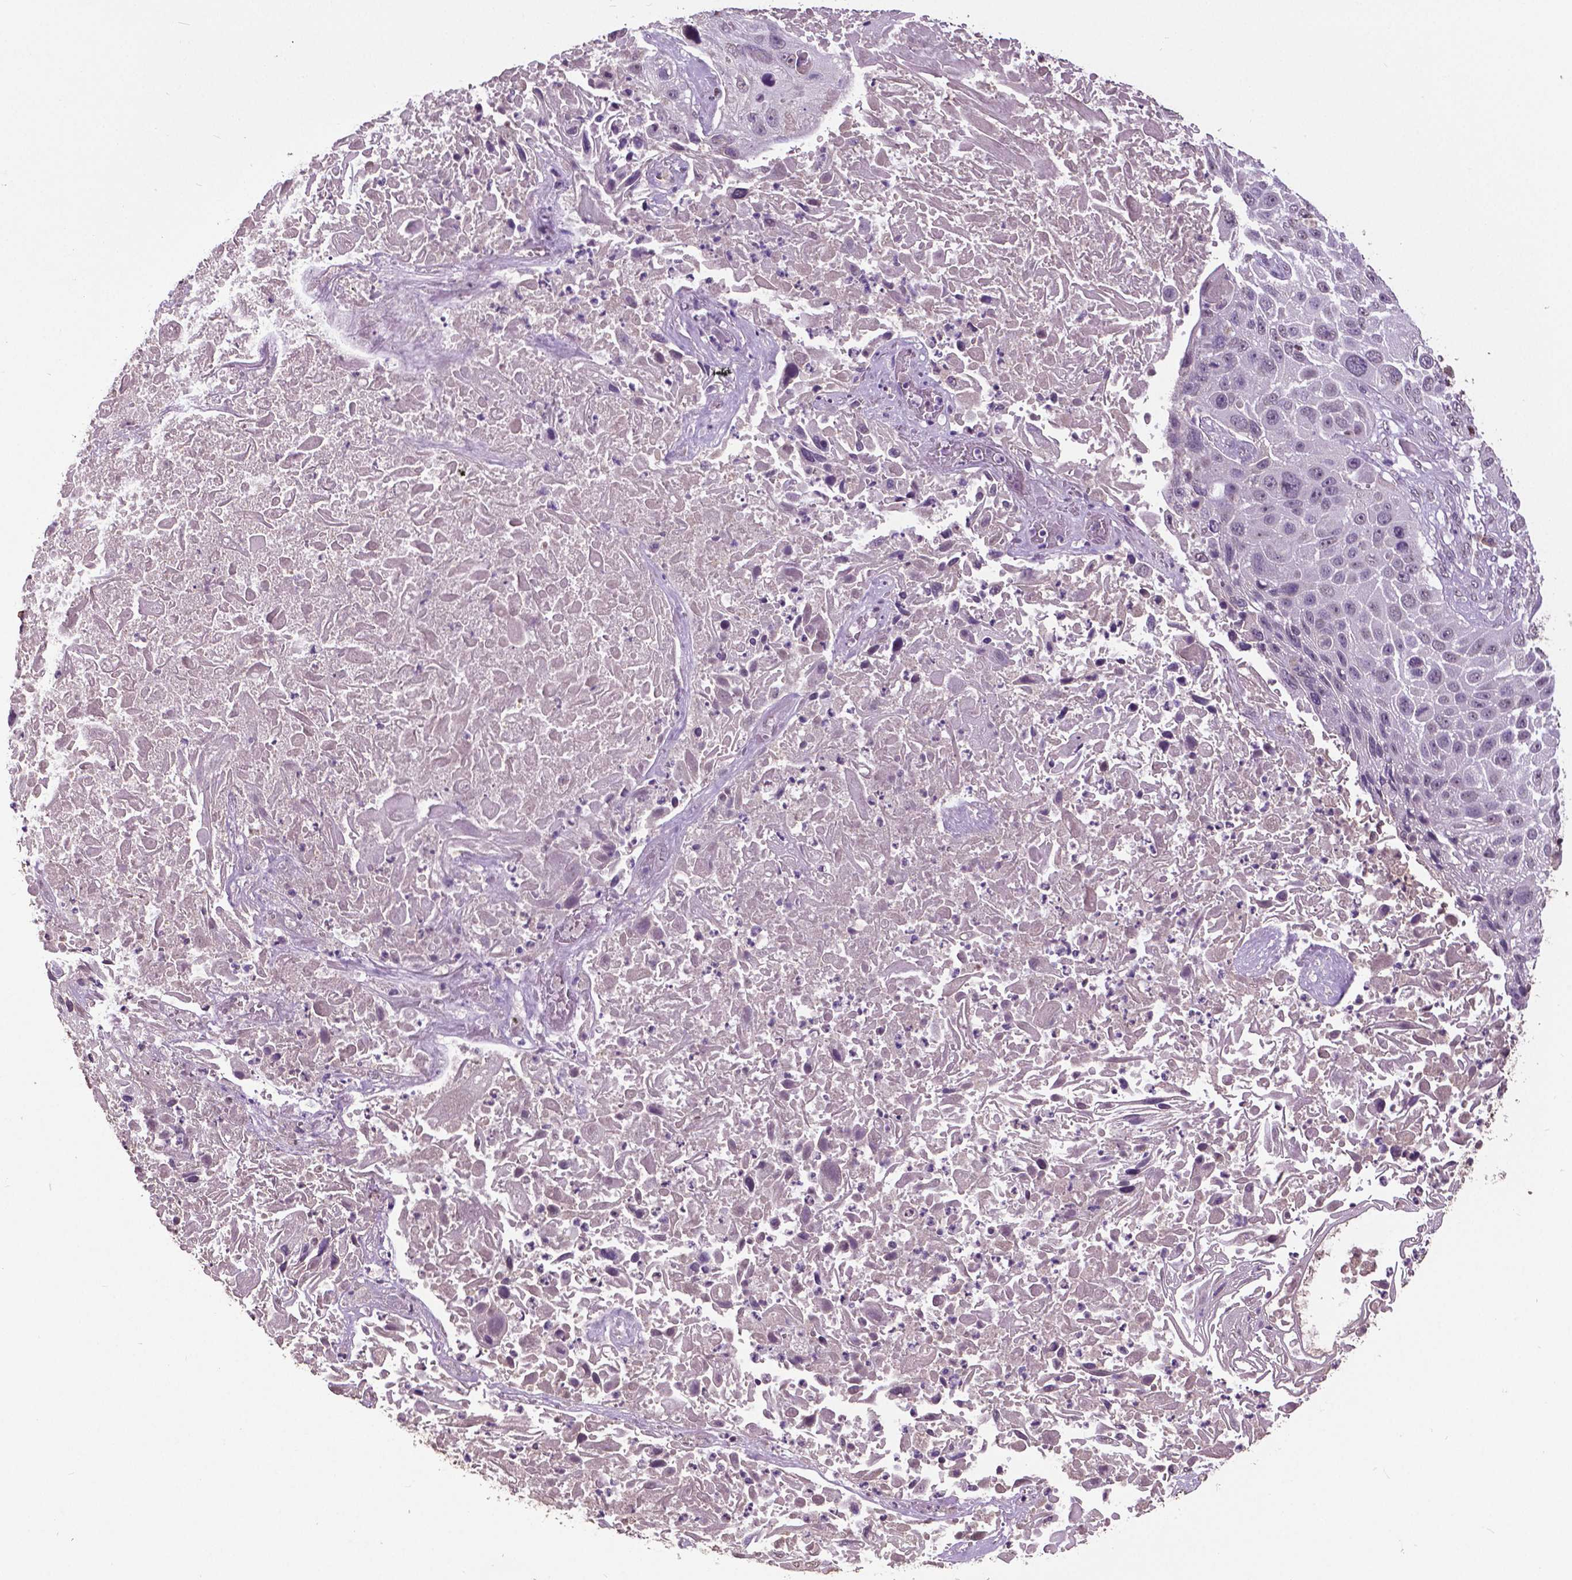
{"staining": {"intensity": "negative", "quantity": "none", "location": "none"}, "tissue": "lung cancer", "cell_type": "Tumor cells", "image_type": "cancer", "snomed": [{"axis": "morphology", "description": "Normal morphology"}, {"axis": "morphology", "description": "Squamous cell carcinoma, NOS"}, {"axis": "topography", "description": "Lymph node"}, {"axis": "topography", "description": "Lung"}], "caption": "The photomicrograph exhibits no significant expression in tumor cells of lung cancer (squamous cell carcinoma). (DAB (3,3'-diaminobenzidine) immunohistochemistry (IHC), high magnification).", "gene": "RUNX3", "patient": {"sex": "male", "age": 67}}